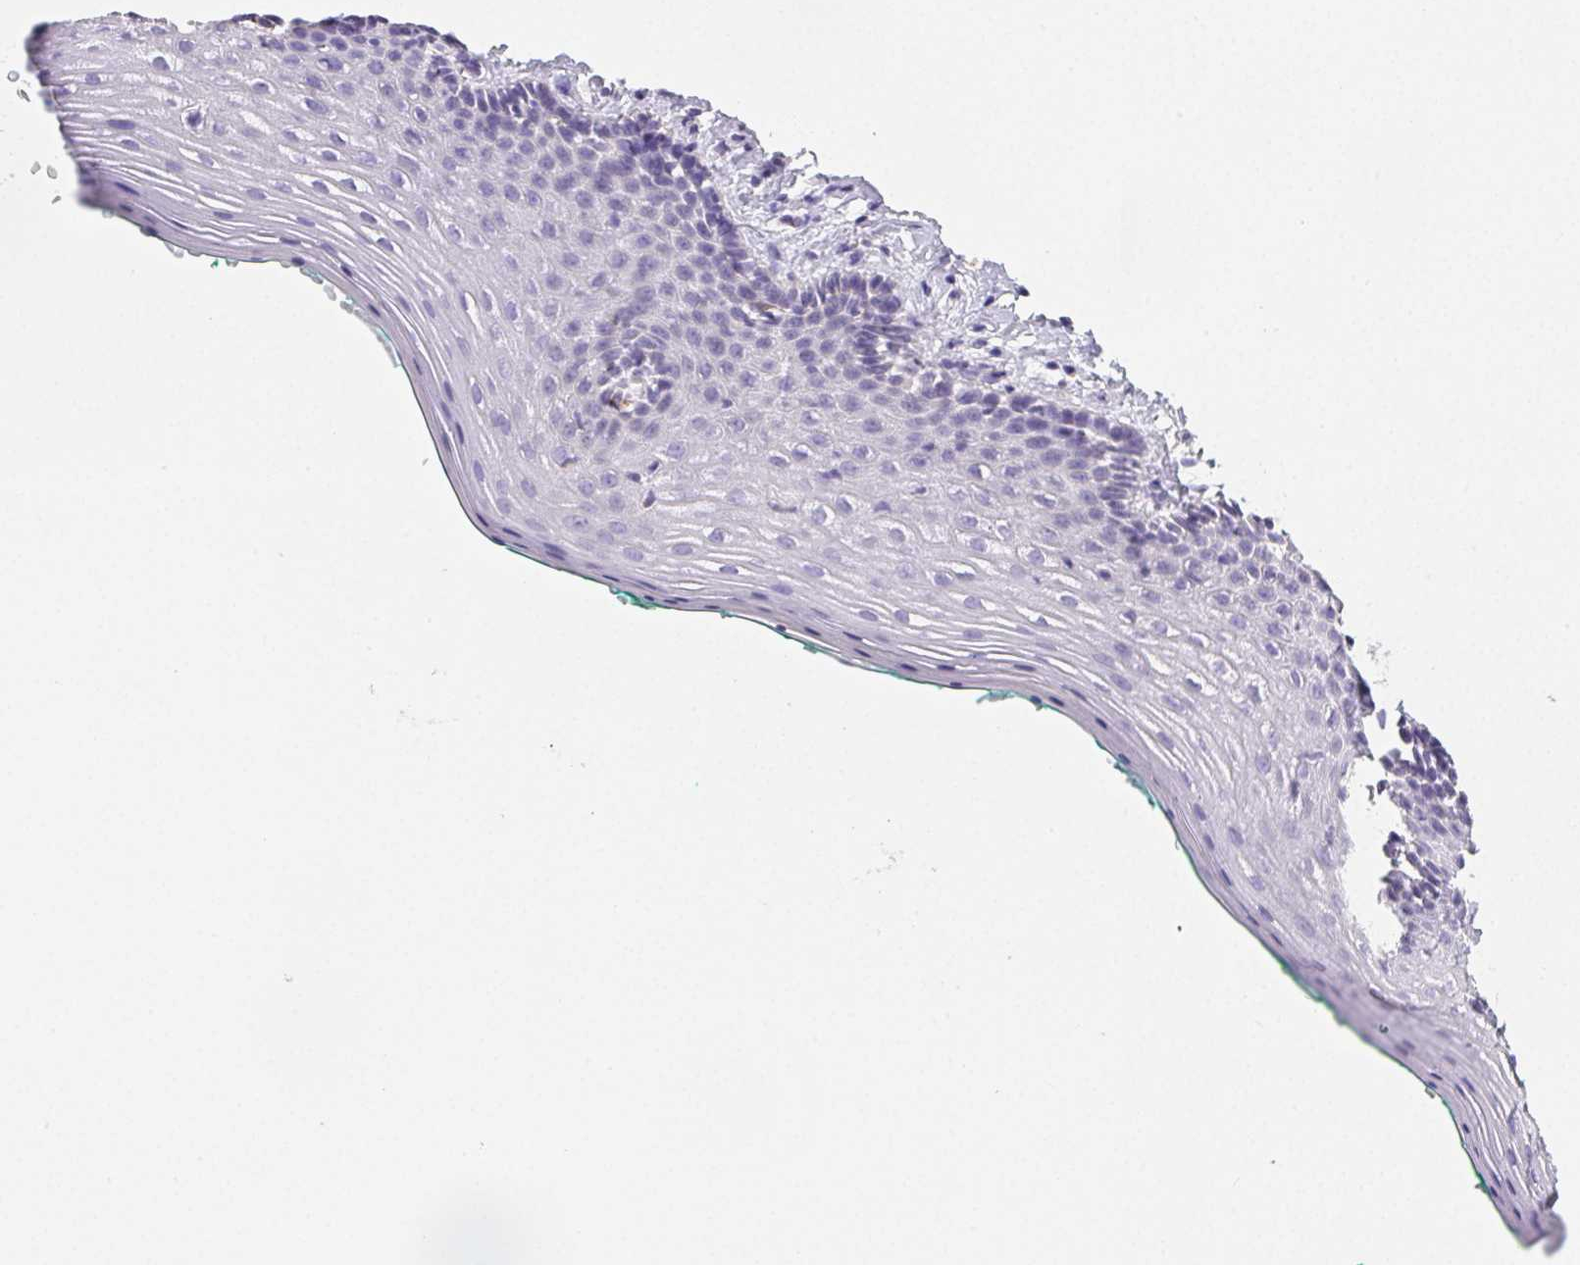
{"staining": {"intensity": "negative", "quantity": "none", "location": "none"}, "tissue": "vagina", "cell_type": "Squamous epithelial cells", "image_type": "normal", "snomed": [{"axis": "morphology", "description": "Normal tissue, NOS"}, {"axis": "topography", "description": "Vagina"}], "caption": "Human vagina stained for a protein using immunohistochemistry (IHC) reveals no positivity in squamous epithelial cells.", "gene": "LIPA", "patient": {"sex": "female", "age": 42}}